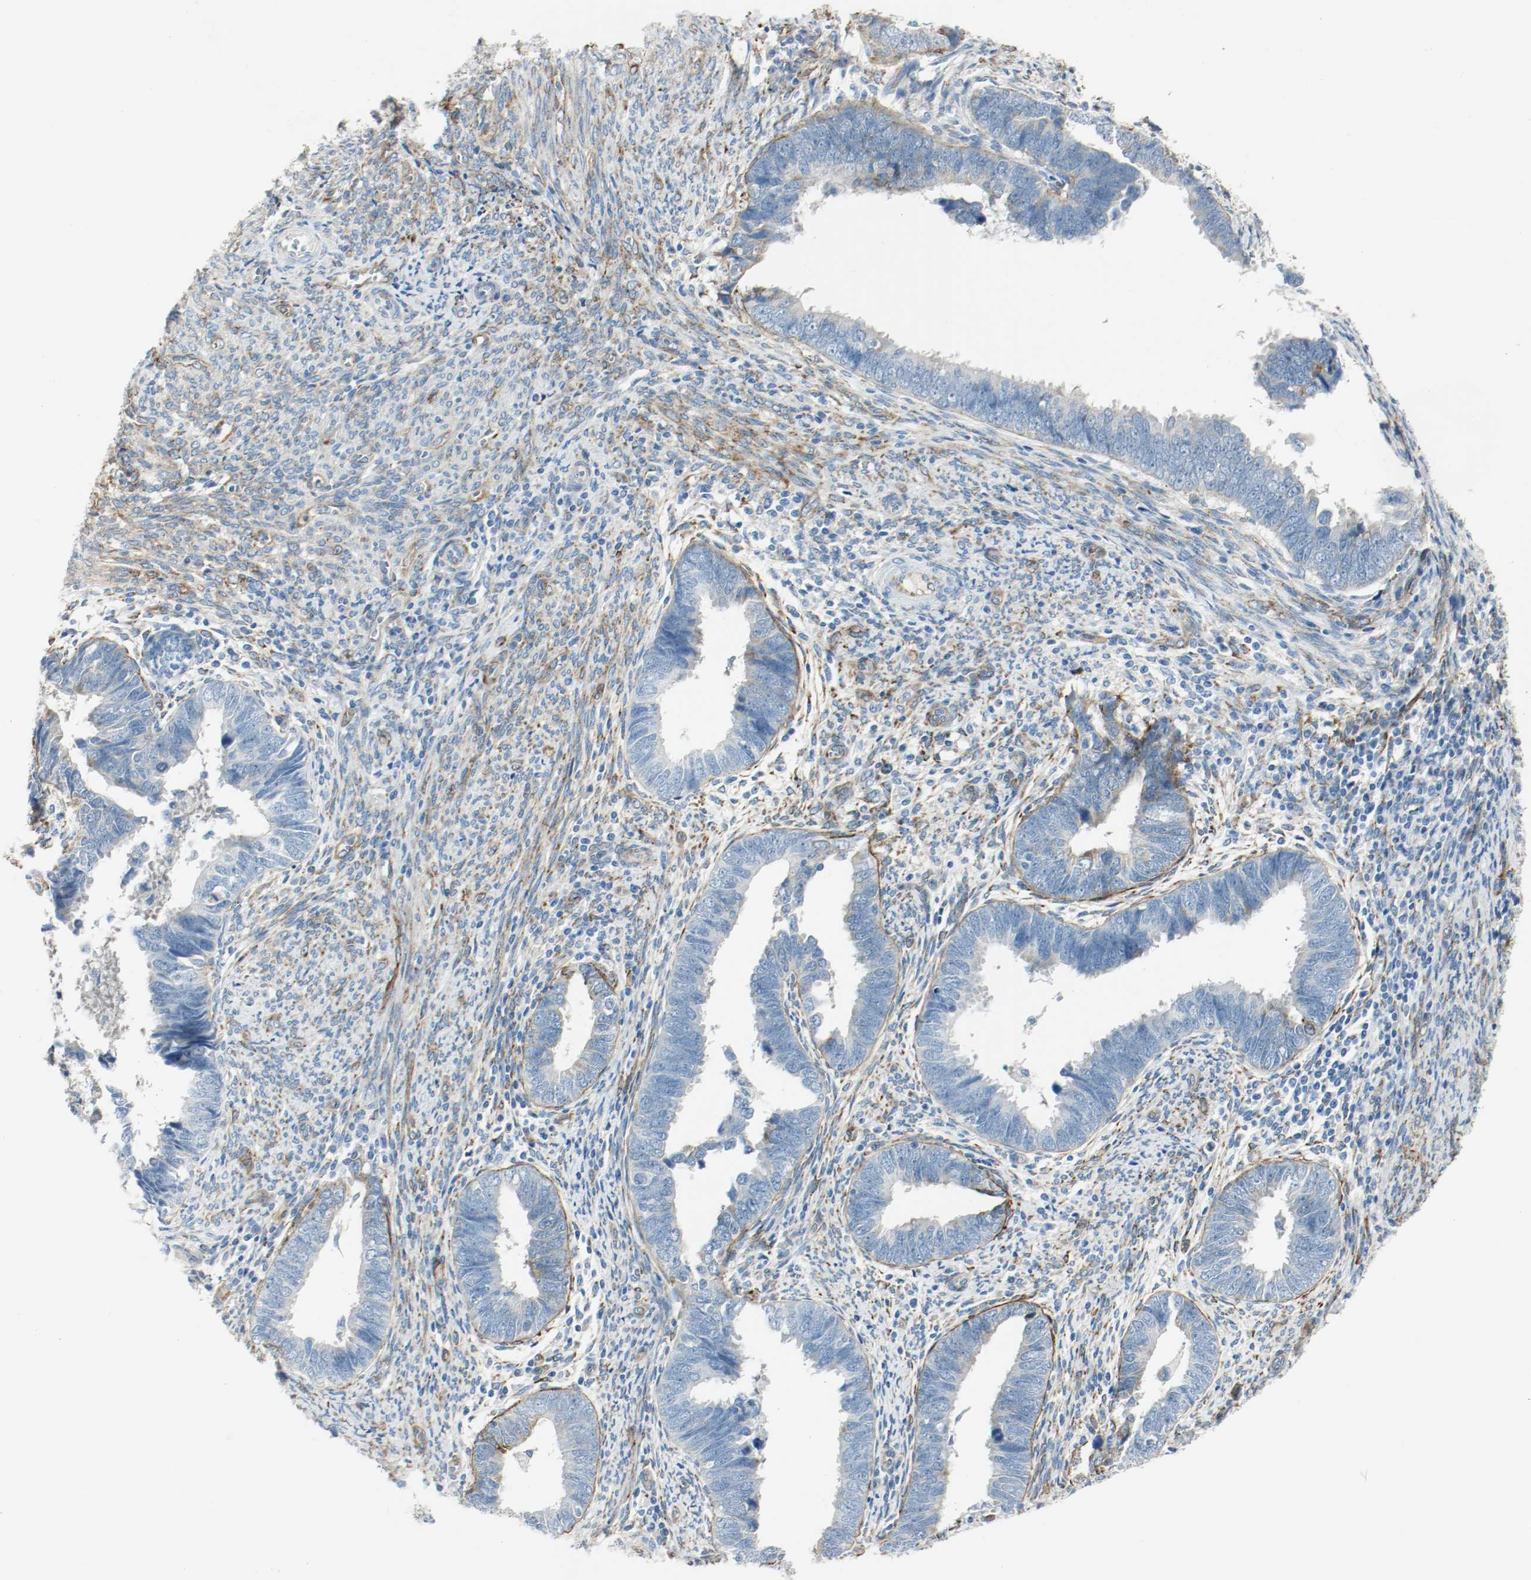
{"staining": {"intensity": "negative", "quantity": "none", "location": "none"}, "tissue": "endometrial cancer", "cell_type": "Tumor cells", "image_type": "cancer", "snomed": [{"axis": "morphology", "description": "Adenocarcinoma, NOS"}, {"axis": "topography", "description": "Endometrium"}], "caption": "Tumor cells are negative for protein expression in human endometrial adenocarcinoma. (DAB (3,3'-diaminobenzidine) IHC, high magnification).", "gene": "LAMB1", "patient": {"sex": "female", "age": 75}}